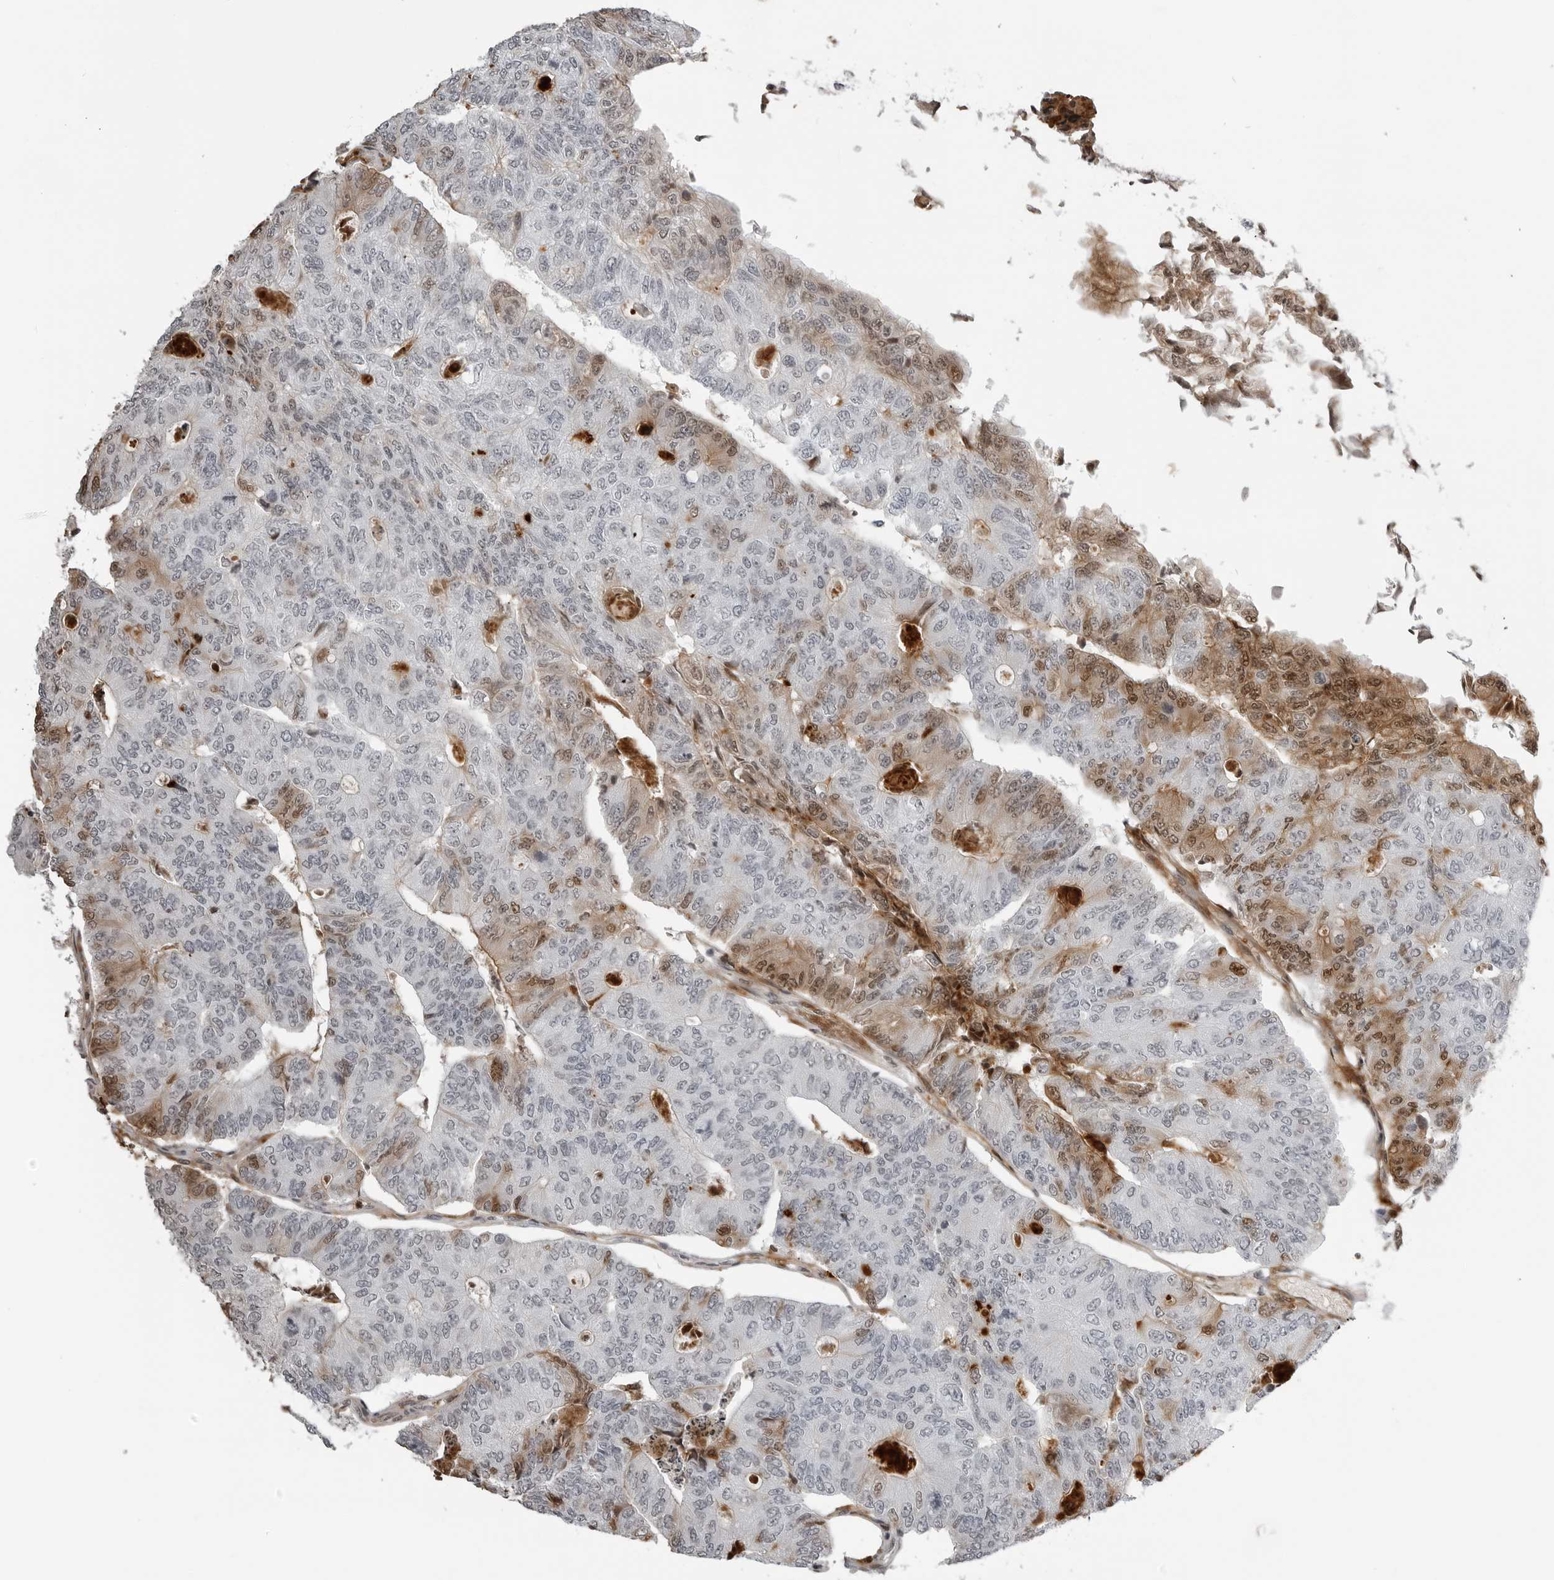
{"staining": {"intensity": "moderate", "quantity": "<25%", "location": "cytoplasmic/membranous,nuclear"}, "tissue": "colorectal cancer", "cell_type": "Tumor cells", "image_type": "cancer", "snomed": [{"axis": "morphology", "description": "Adenocarcinoma, NOS"}, {"axis": "topography", "description": "Colon"}], "caption": "Immunohistochemistry (IHC) (DAB (3,3'-diaminobenzidine)) staining of human colorectal adenocarcinoma shows moderate cytoplasmic/membranous and nuclear protein expression in about <25% of tumor cells.", "gene": "CXCR5", "patient": {"sex": "female", "age": 67}}